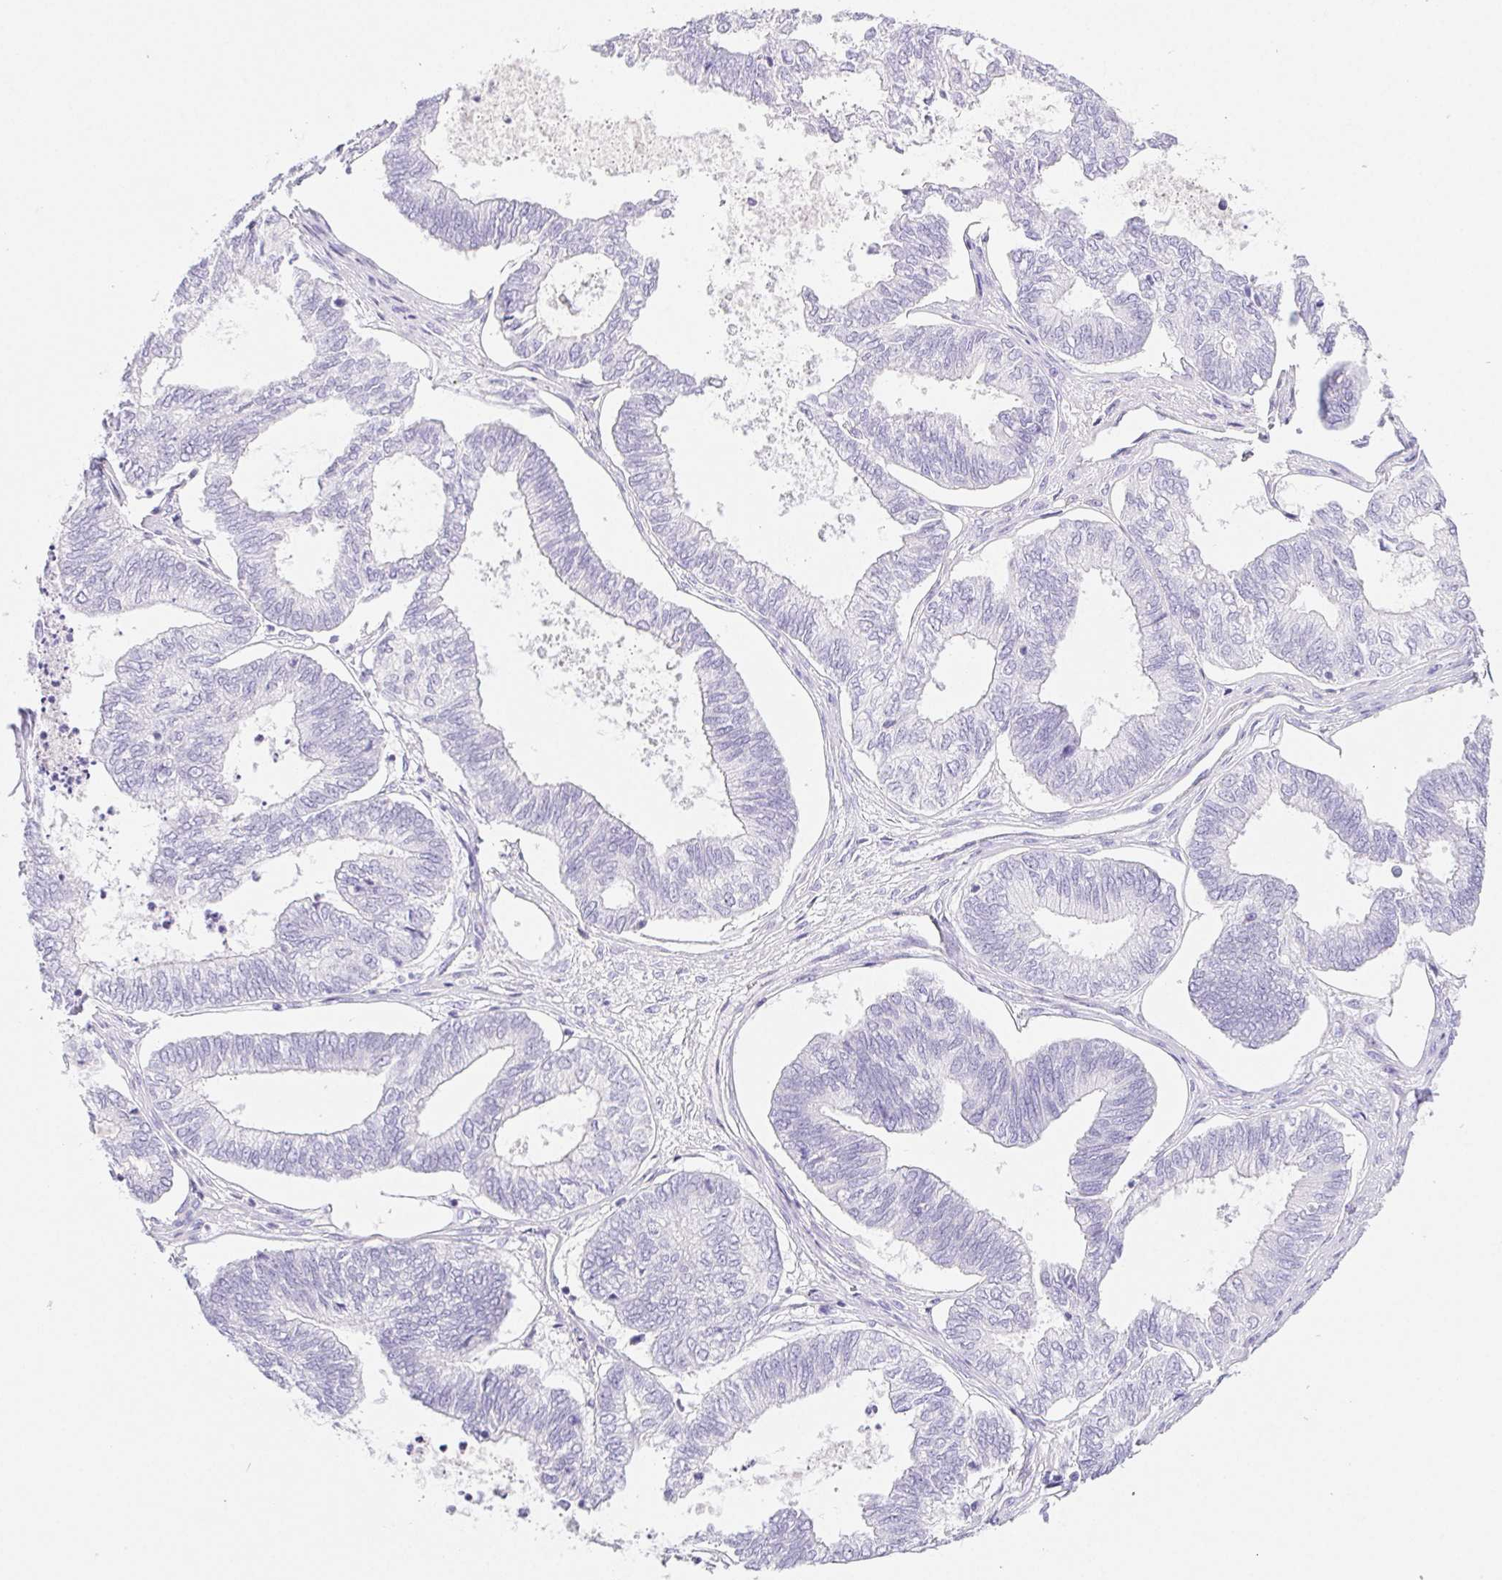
{"staining": {"intensity": "negative", "quantity": "none", "location": "none"}, "tissue": "ovarian cancer", "cell_type": "Tumor cells", "image_type": "cancer", "snomed": [{"axis": "morphology", "description": "Carcinoma, endometroid"}, {"axis": "topography", "description": "Ovary"}], "caption": "A histopathology image of ovarian cancer stained for a protein demonstrates no brown staining in tumor cells.", "gene": "PNLIP", "patient": {"sex": "female", "age": 64}}